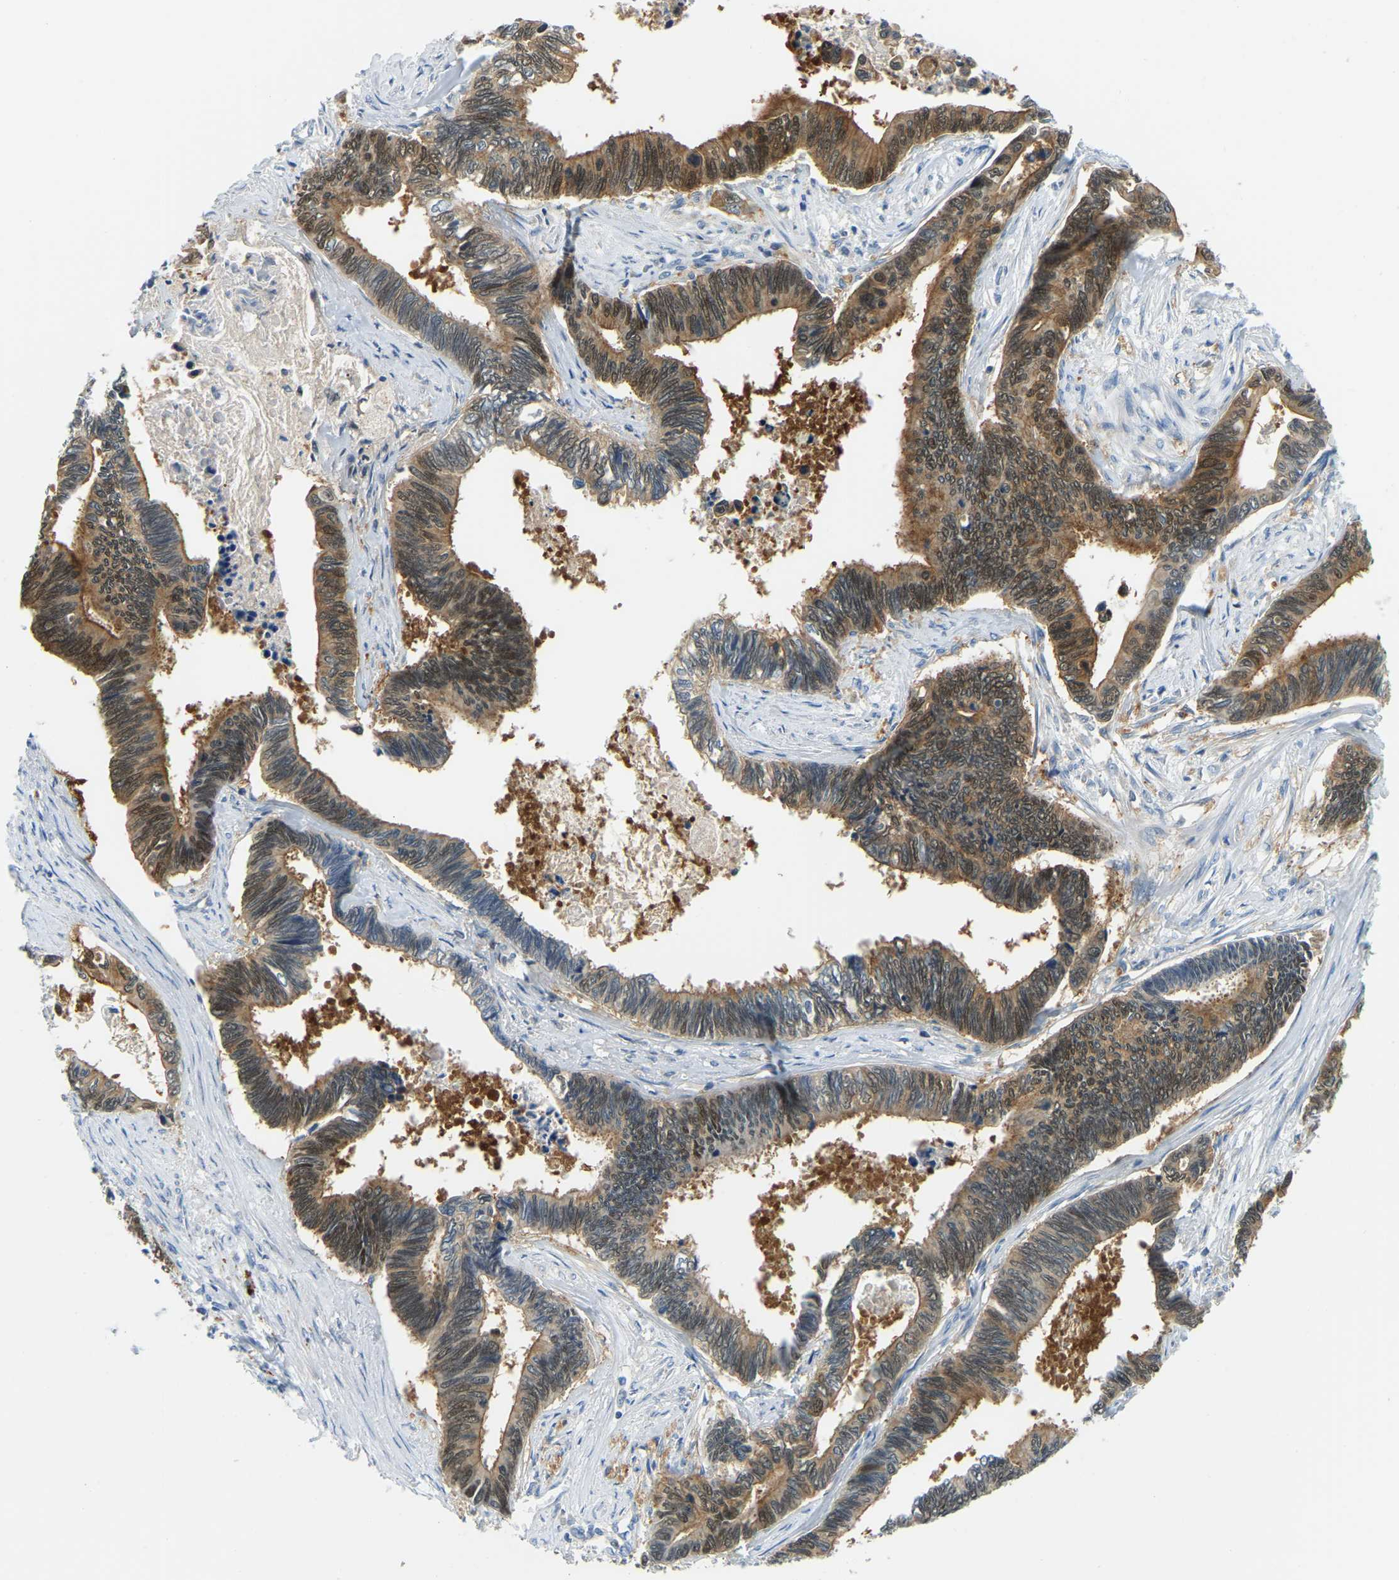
{"staining": {"intensity": "moderate", "quantity": ">75%", "location": "cytoplasmic/membranous"}, "tissue": "pancreatic cancer", "cell_type": "Tumor cells", "image_type": "cancer", "snomed": [{"axis": "morphology", "description": "Adenocarcinoma, NOS"}, {"axis": "topography", "description": "Pancreas"}], "caption": "IHC of human pancreatic cancer demonstrates medium levels of moderate cytoplasmic/membranous positivity in about >75% of tumor cells. The protein is stained brown, and the nuclei are stained in blue (DAB IHC with brightfield microscopy, high magnification).", "gene": "NME8", "patient": {"sex": "female", "age": 70}}